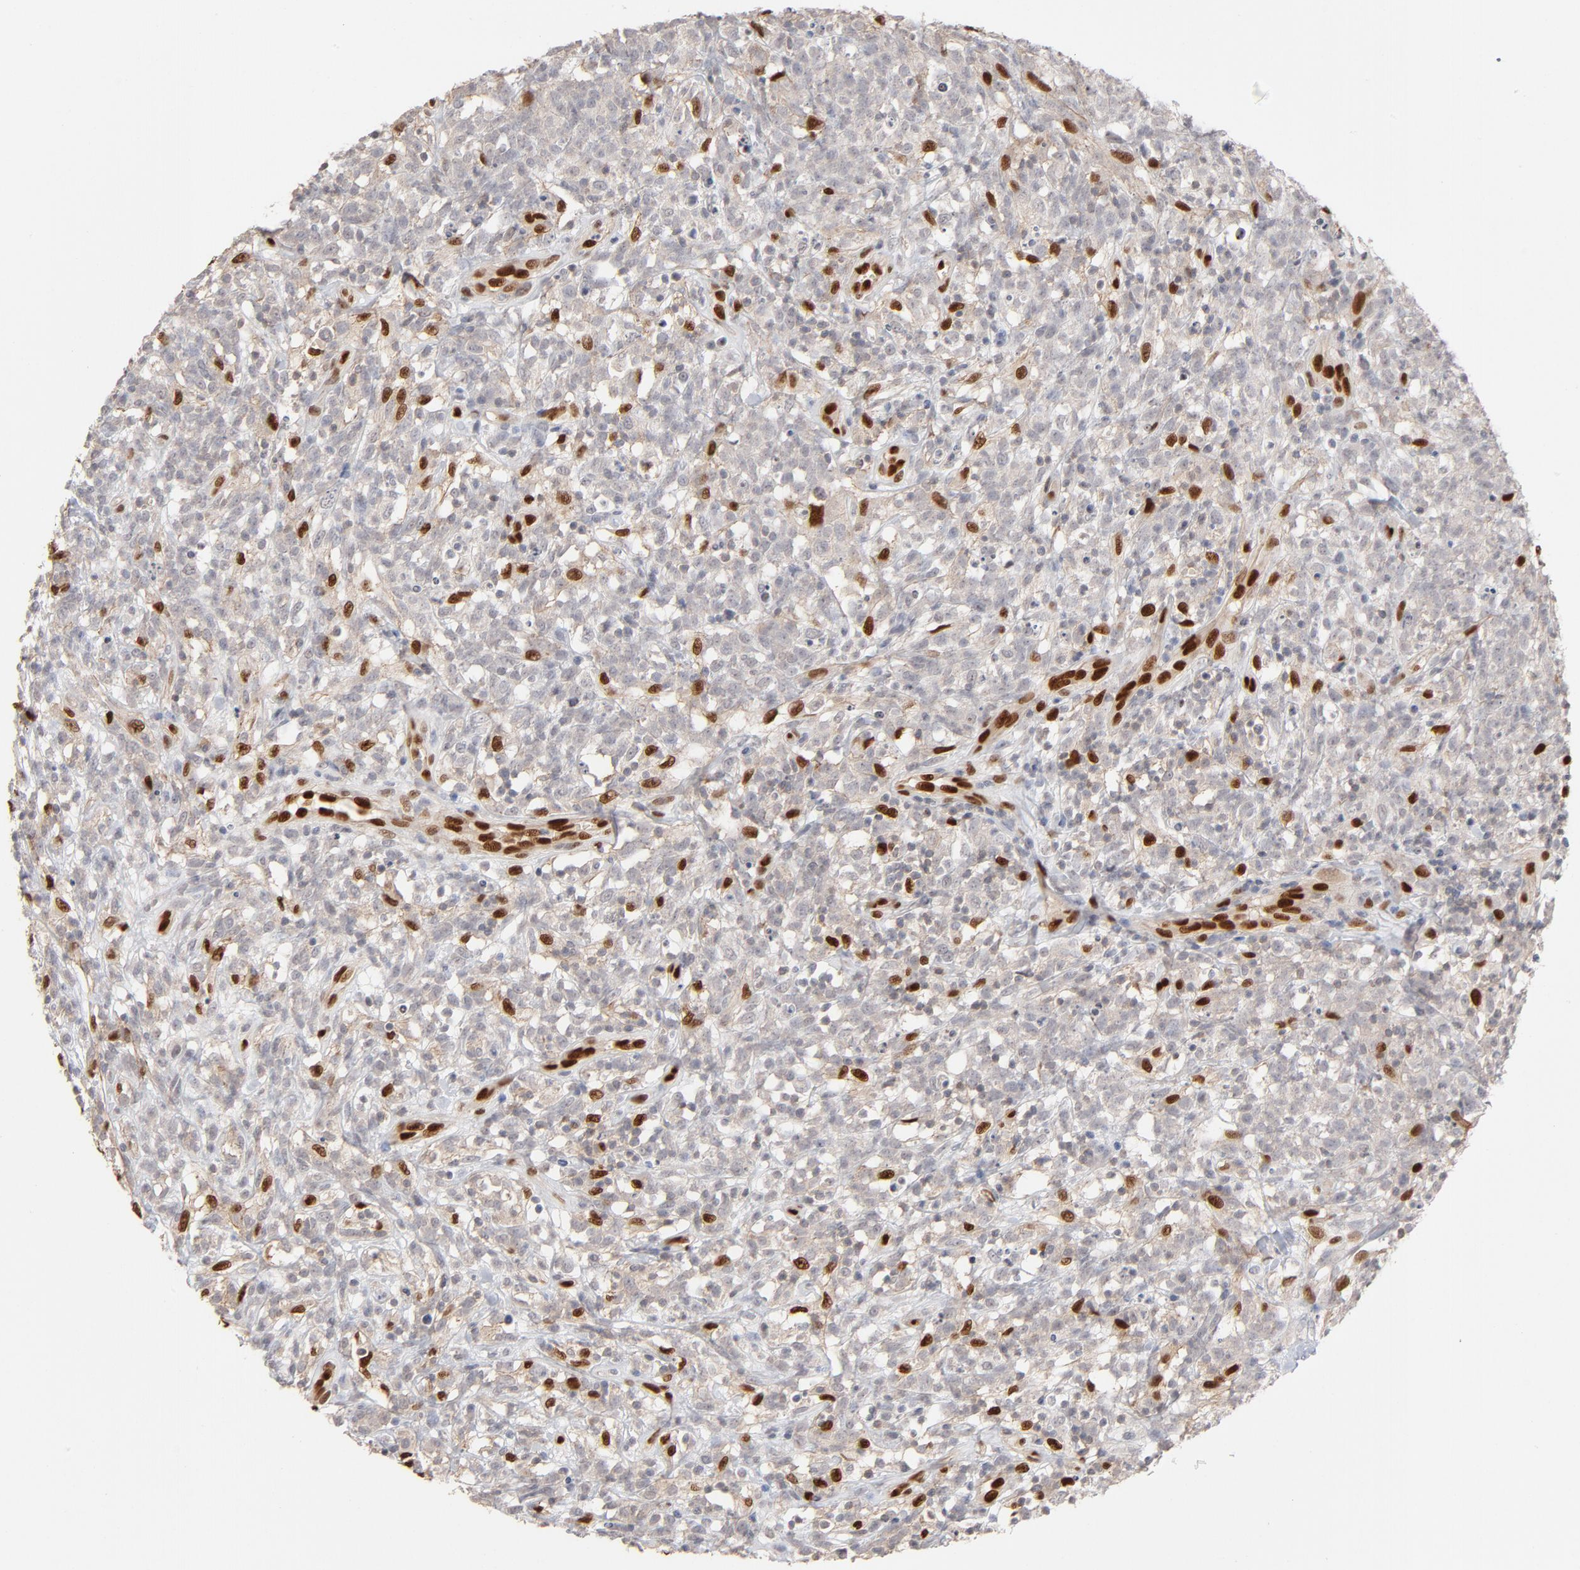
{"staining": {"intensity": "negative", "quantity": "none", "location": "none"}, "tissue": "lymphoma", "cell_type": "Tumor cells", "image_type": "cancer", "snomed": [{"axis": "morphology", "description": "Malignant lymphoma, non-Hodgkin's type, High grade"}, {"axis": "topography", "description": "Lymph node"}], "caption": "A high-resolution histopathology image shows immunohistochemistry staining of lymphoma, which exhibits no significant positivity in tumor cells.", "gene": "NFIB", "patient": {"sex": "female", "age": 73}}